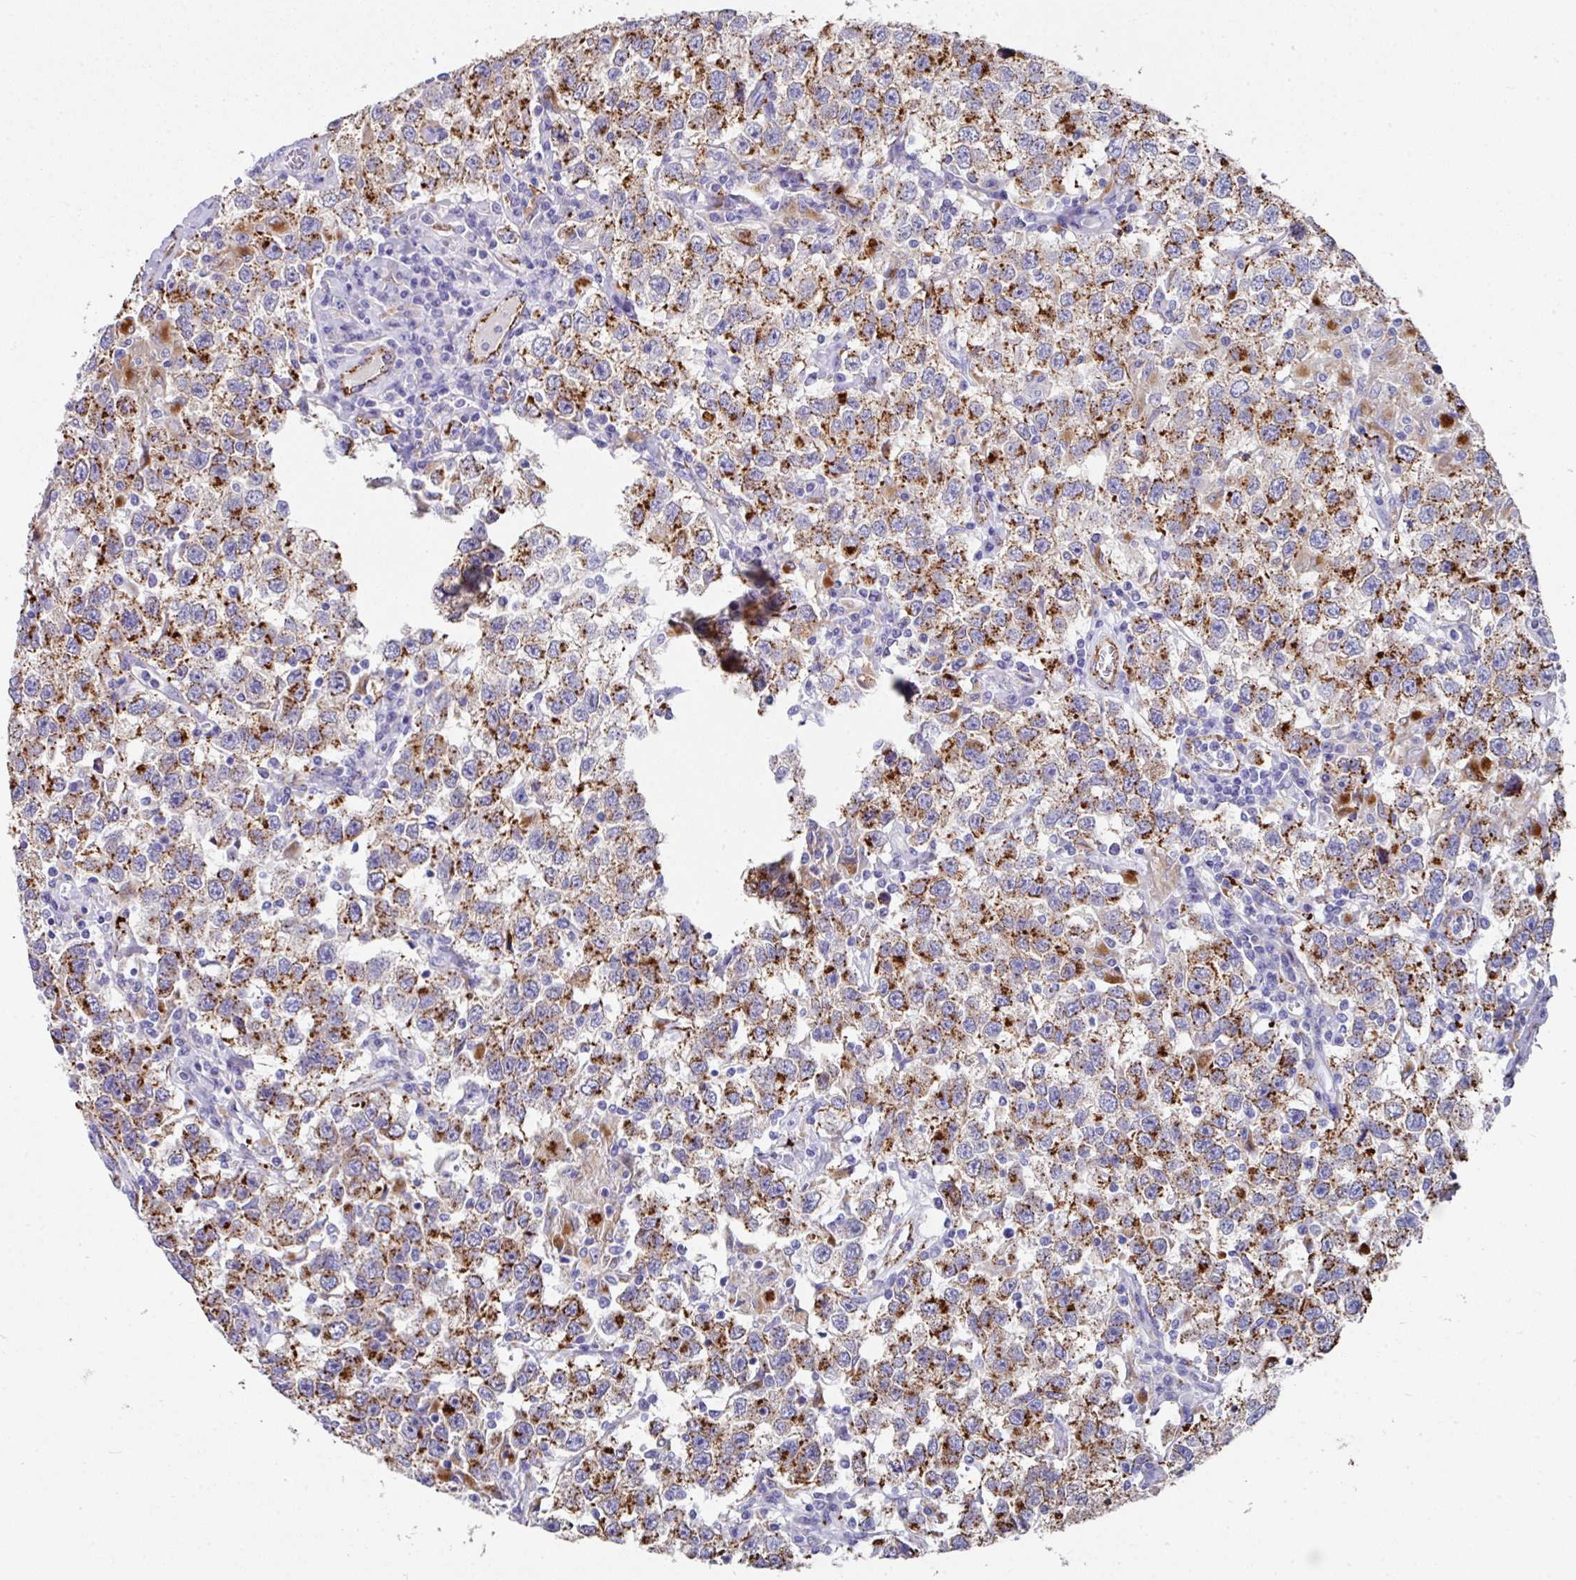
{"staining": {"intensity": "strong", "quantity": "25%-75%", "location": "cytoplasmic/membranous"}, "tissue": "testis cancer", "cell_type": "Tumor cells", "image_type": "cancer", "snomed": [{"axis": "morphology", "description": "Seminoma, NOS"}, {"axis": "topography", "description": "Testis"}], "caption": "Brown immunohistochemical staining in human testis cancer (seminoma) demonstrates strong cytoplasmic/membranous staining in approximately 25%-75% of tumor cells. The staining is performed using DAB brown chromogen to label protein expression. The nuclei are counter-stained blue using hematoxylin.", "gene": "CPVL", "patient": {"sex": "male", "age": 41}}